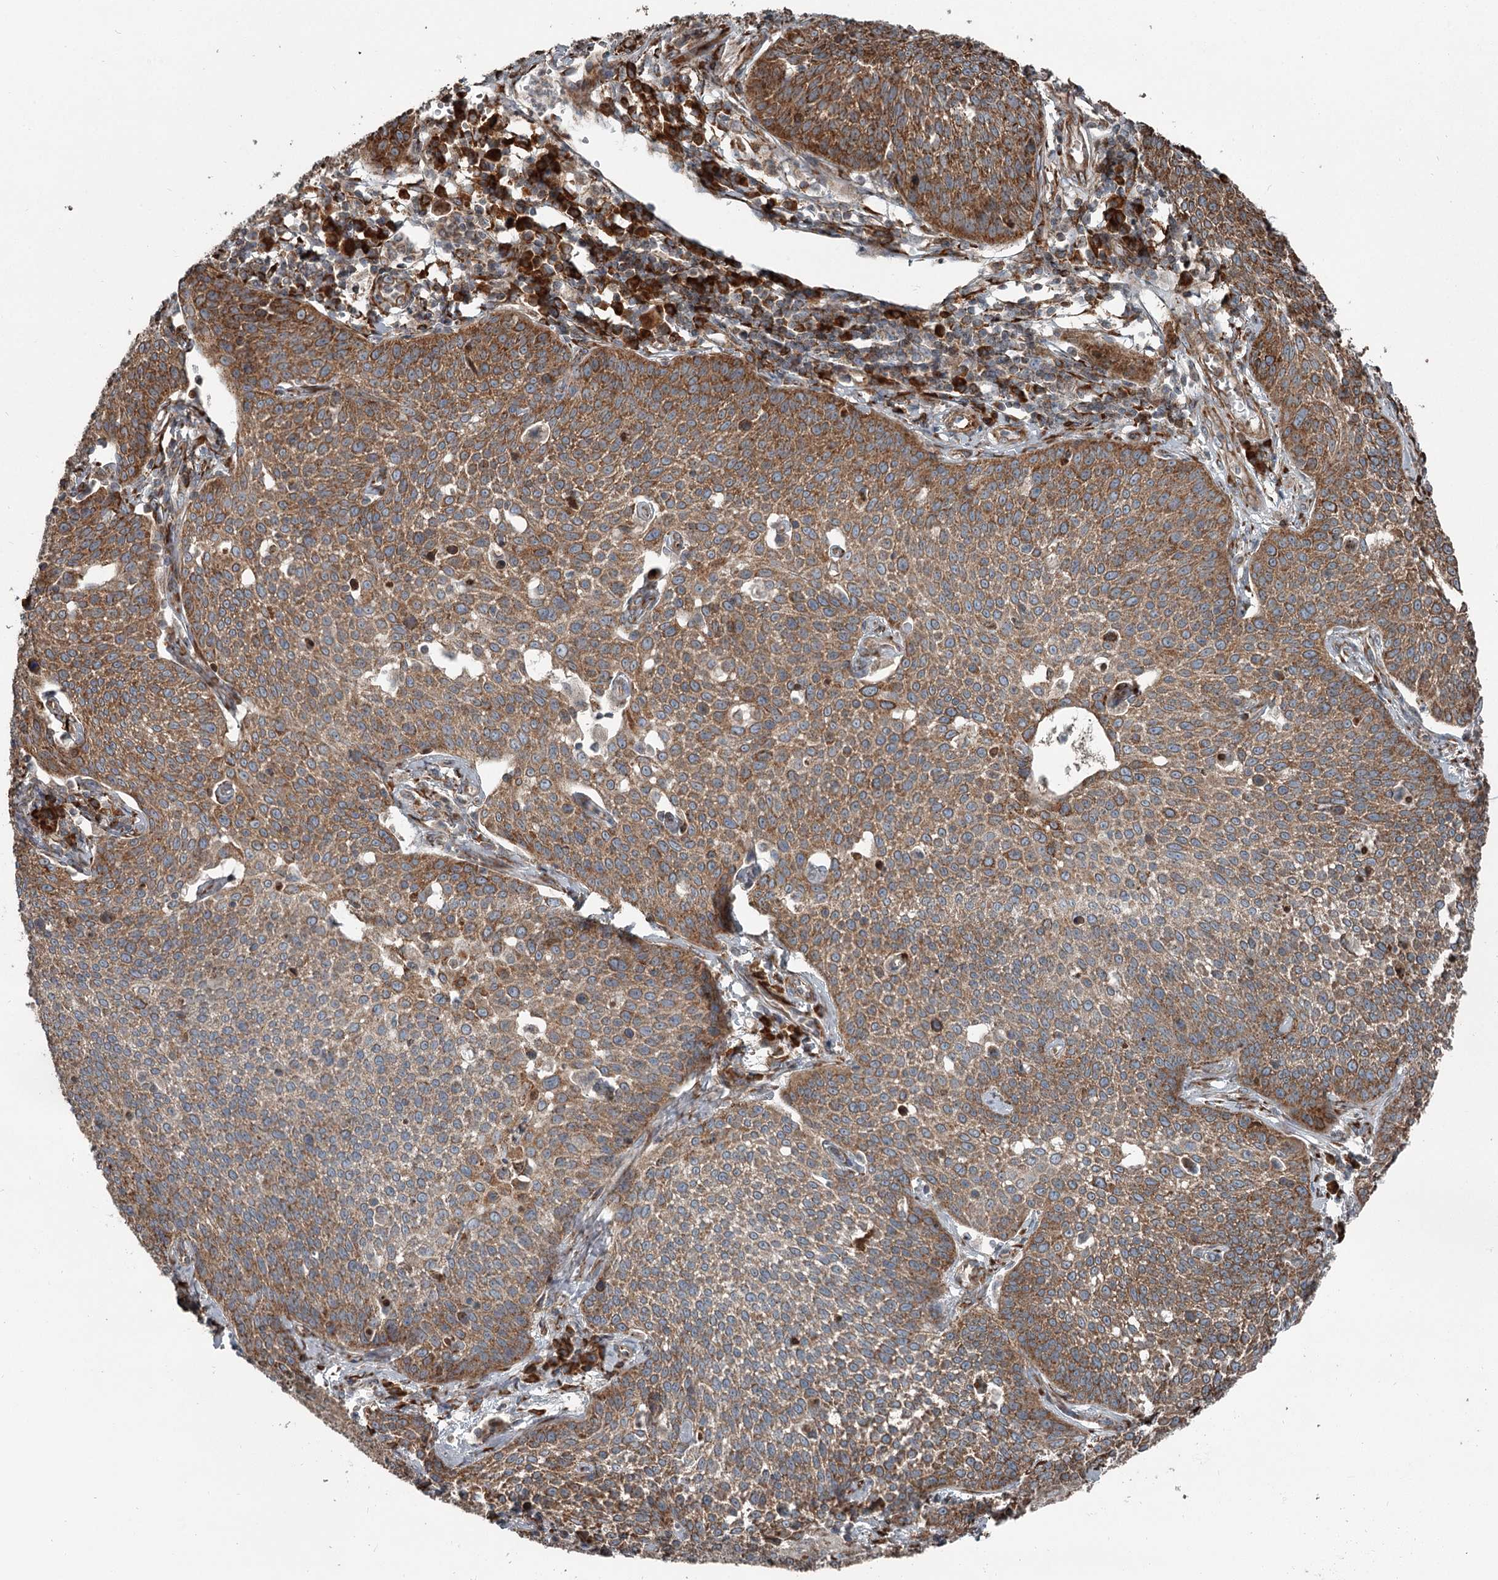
{"staining": {"intensity": "moderate", "quantity": ">75%", "location": "cytoplasmic/membranous"}, "tissue": "cervical cancer", "cell_type": "Tumor cells", "image_type": "cancer", "snomed": [{"axis": "morphology", "description": "Squamous cell carcinoma, NOS"}, {"axis": "topography", "description": "Cervix"}], "caption": "A high-resolution histopathology image shows immunohistochemistry staining of cervical cancer (squamous cell carcinoma), which reveals moderate cytoplasmic/membranous staining in approximately >75% of tumor cells. The staining was performed using DAB, with brown indicating positive protein expression. Nuclei are stained blue with hematoxylin.", "gene": "RASSF8", "patient": {"sex": "female", "age": 34}}